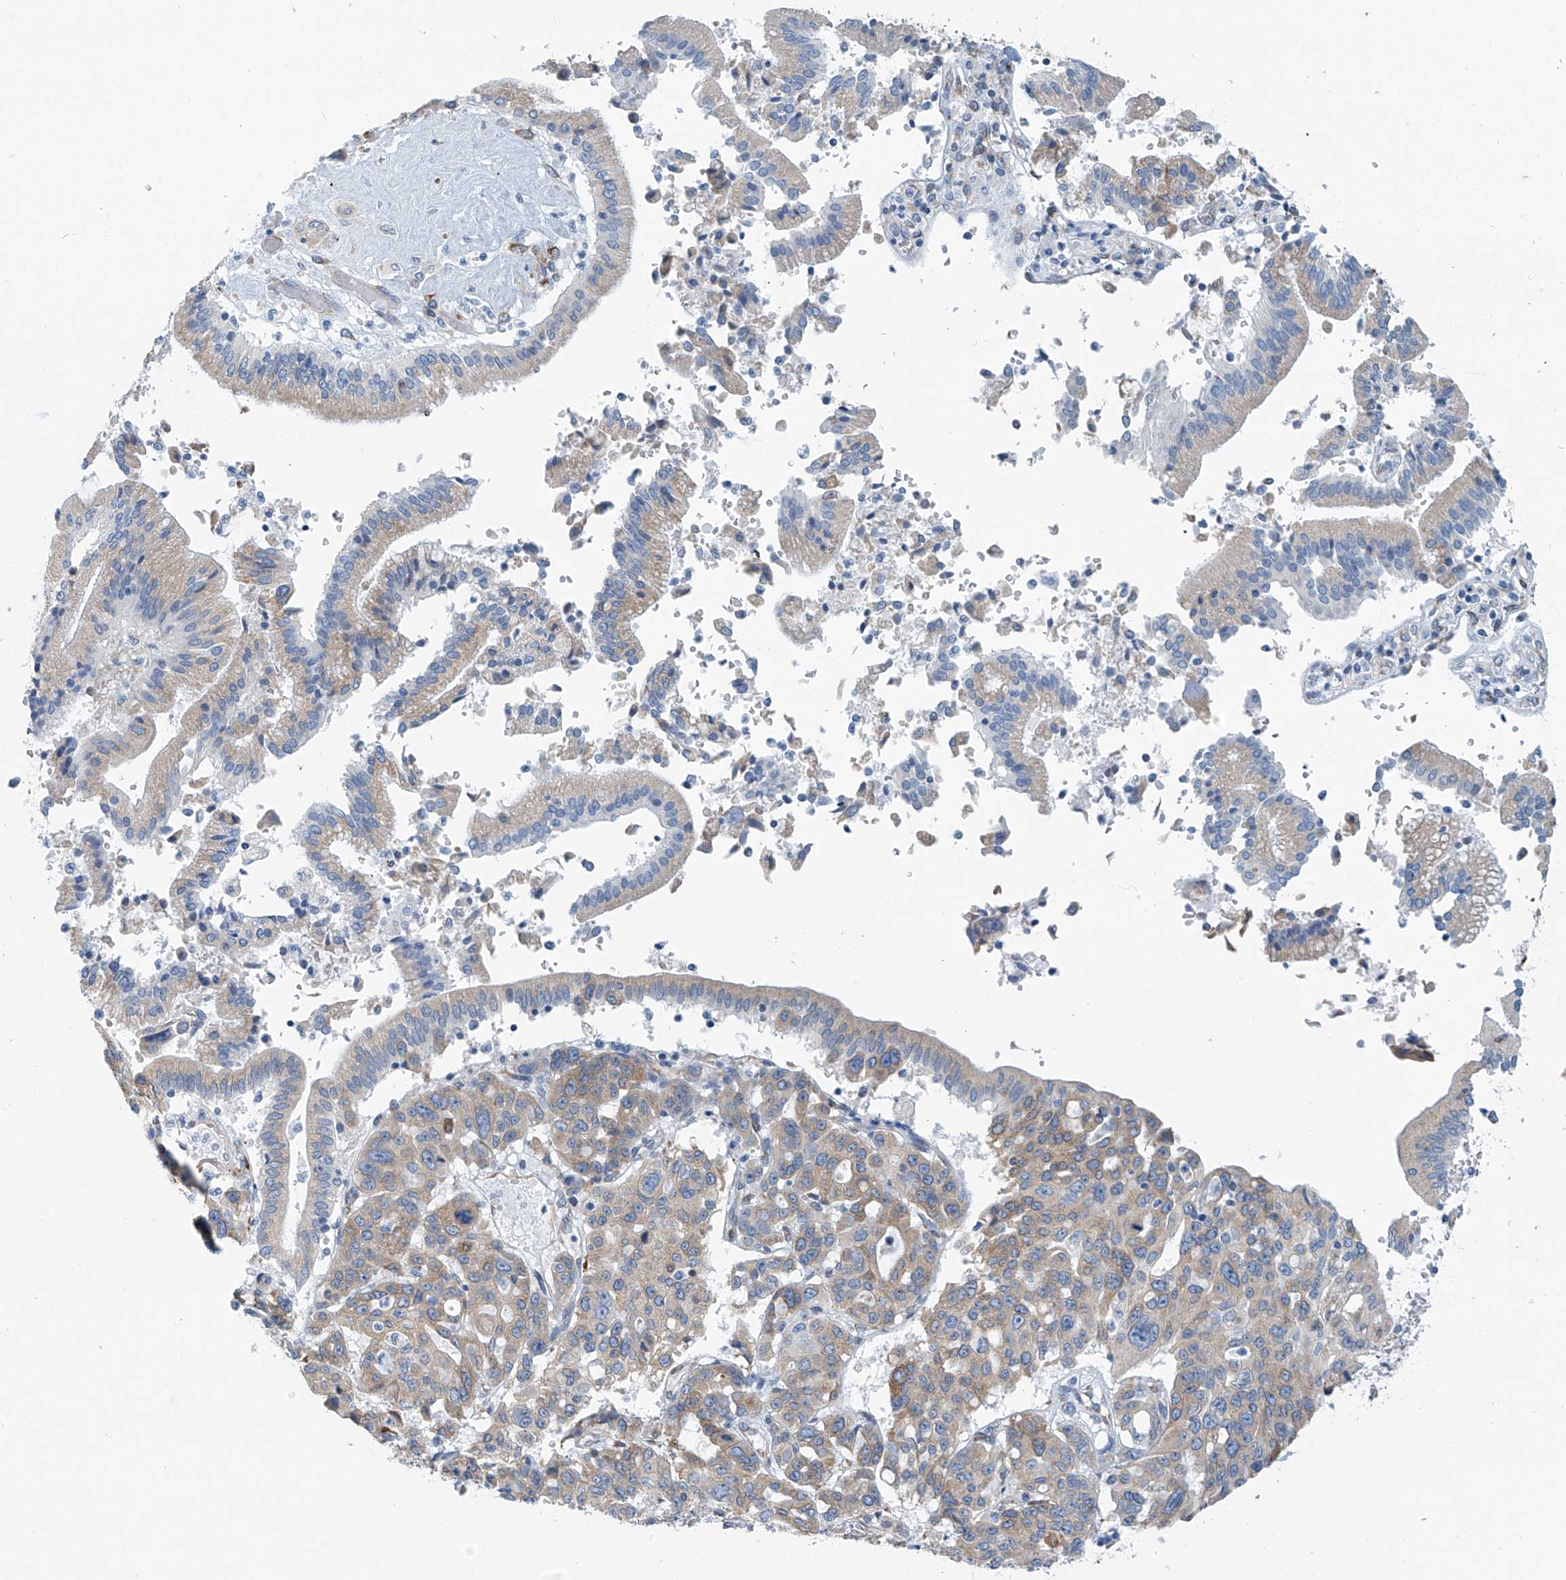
{"staining": {"intensity": "weak", "quantity": "25%-75%", "location": "cytoplasmic/membranous"}, "tissue": "pancreatic cancer", "cell_type": "Tumor cells", "image_type": "cancer", "snomed": [{"axis": "morphology", "description": "Adenocarcinoma, NOS"}, {"axis": "topography", "description": "Pancreas"}], "caption": "DAB (3,3'-diaminobenzidine) immunohistochemical staining of human pancreatic adenocarcinoma demonstrates weak cytoplasmic/membranous protein positivity in about 25%-75% of tumor cells.", "gene": "RCN2", "patient": {"sex": "male", "age": 46}}